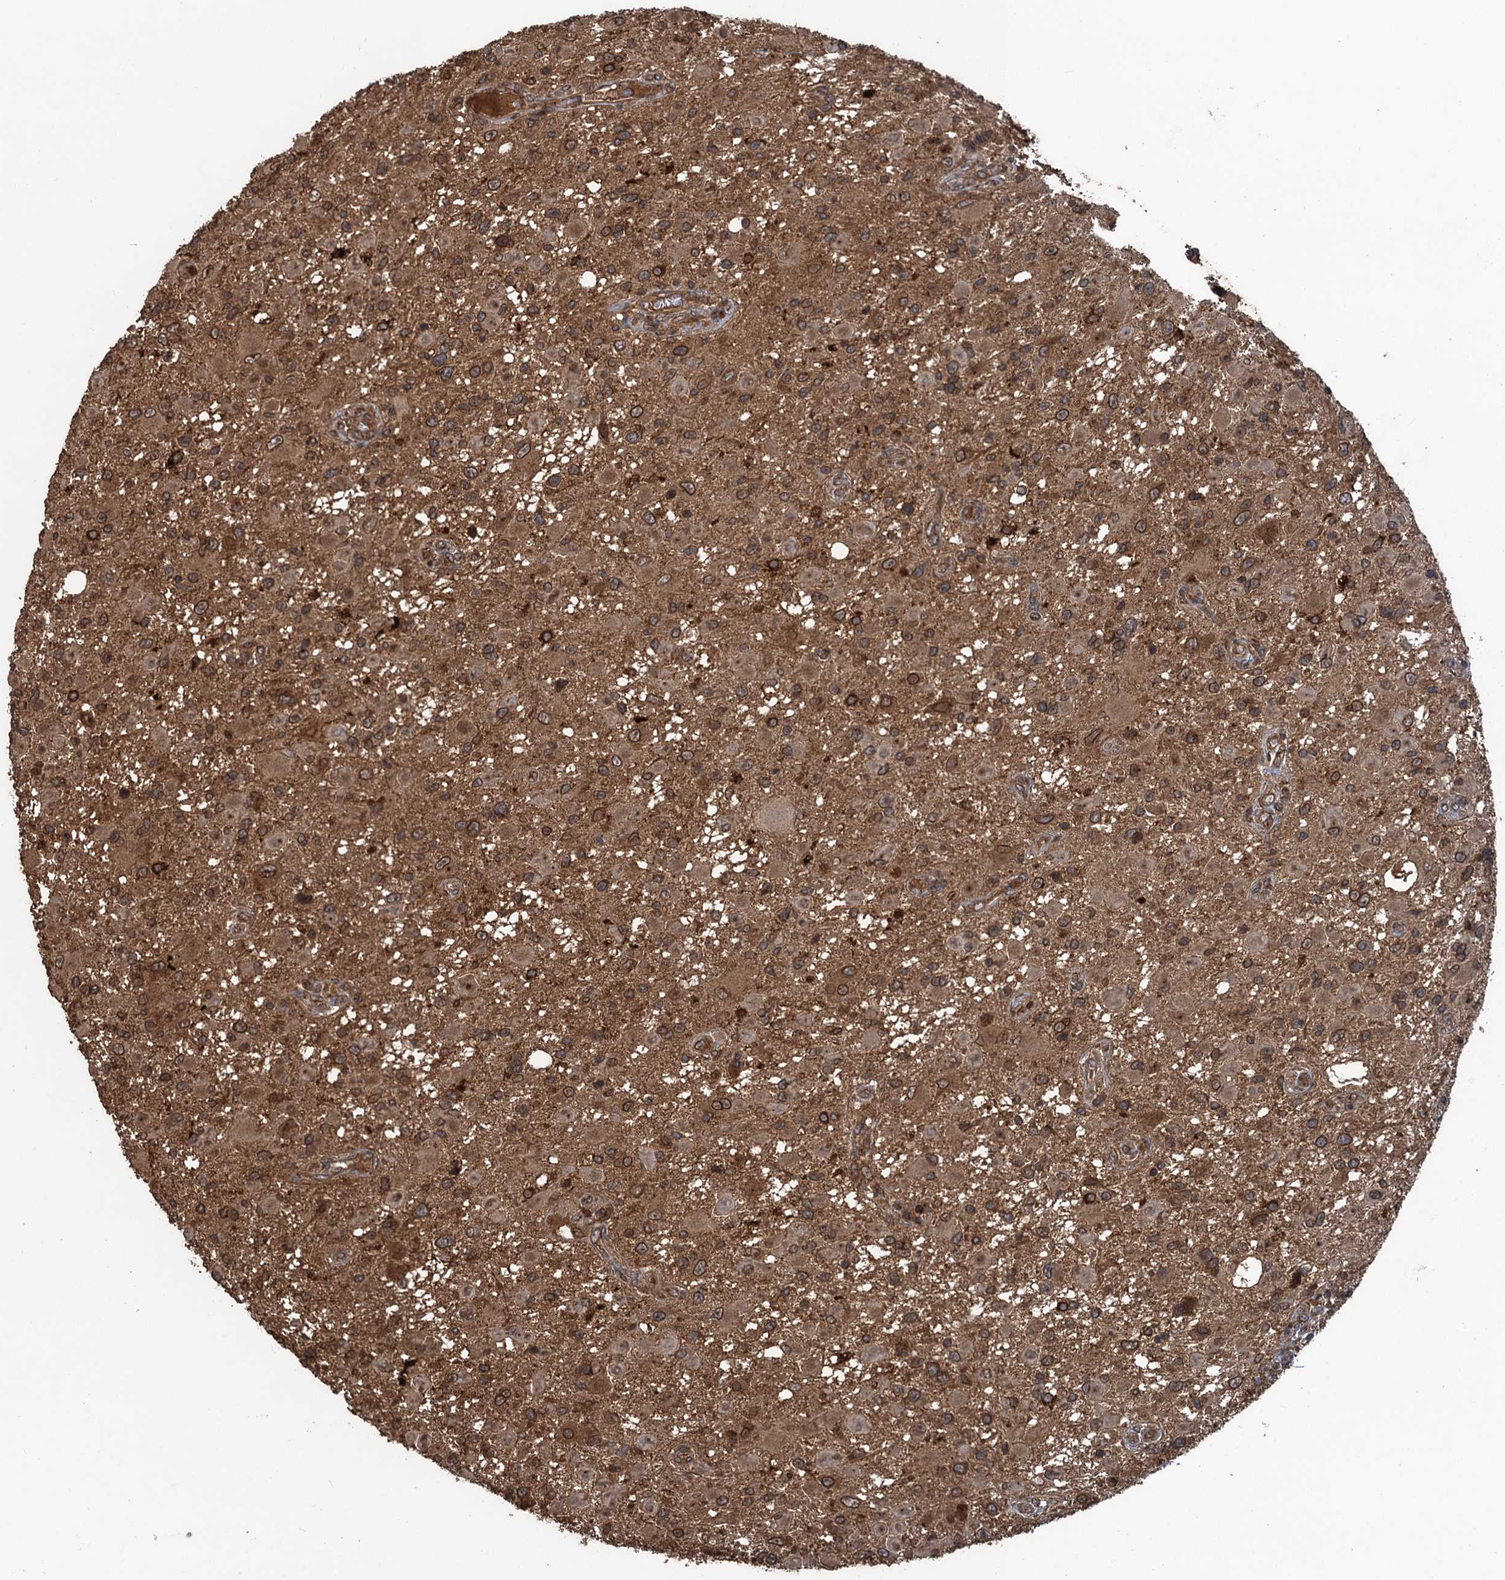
{"staining": {"intensity": "moderate", "quantity": ">75%", "location": "cytoplasmic/membranous,nuclear"}, "tissue": "glioma", "cell_type": "Tumor cells", "image_type": "cancer", "snomed": [{"axis": "morphology", "description": "Glioma, malignant, High grade"}, {"axis": "topography", "description": "Brain"}], "caption": "High-power microscopy captured an IHC photomicrograph of glioma, revealing moderate cytoplasmic/membranous and nuclear positivity in about >75% of tumor cells. The staining was performed using DAB (3,3'-diaminobenzidine) to visualize the protein expression in brown, while the nuclei were stained in blue with hematoxylin (Magnification: 20x).", "gene": "GLE1", "patient": {"sex": "male", "age": 53}}